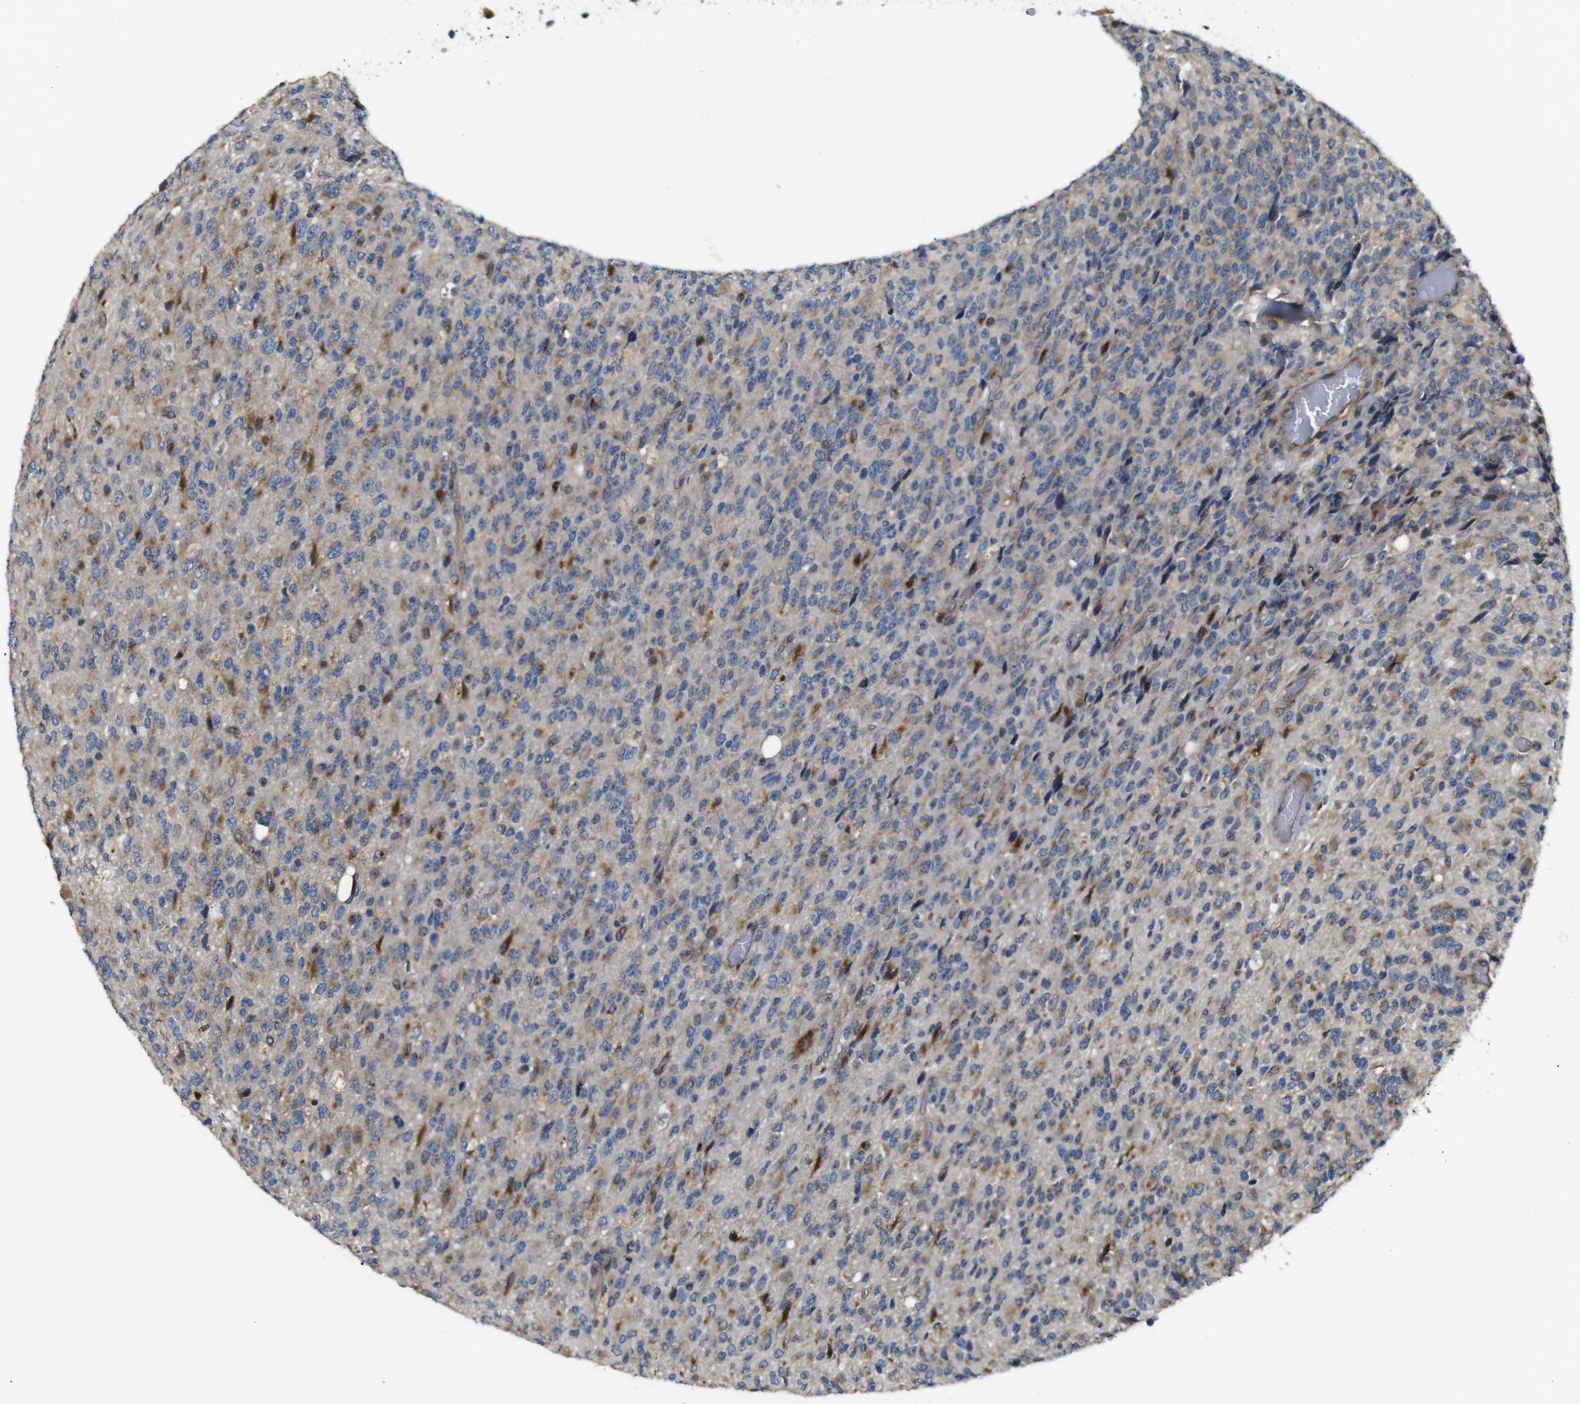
{"staining": {"intensity": "weak", "quantity": "25%-75%", "location": "cytoplasmic/membranous"}, "tissue": "glioma", "cell_type": "Tumor cells", "image_type": "cancer", "snomed": [{"axis": "morphology", "description": "Glioma, malignant, High grade"}, {"axis": "topography", "description": "pancreas cauda"}], "caption": "The image shows staining of glioma, revealing weak cytoplasmic/membranous protein expression (brown color) within tumor cells.", "gene": "TMEM143", "patient": {"sex": "male", "age": 60}}